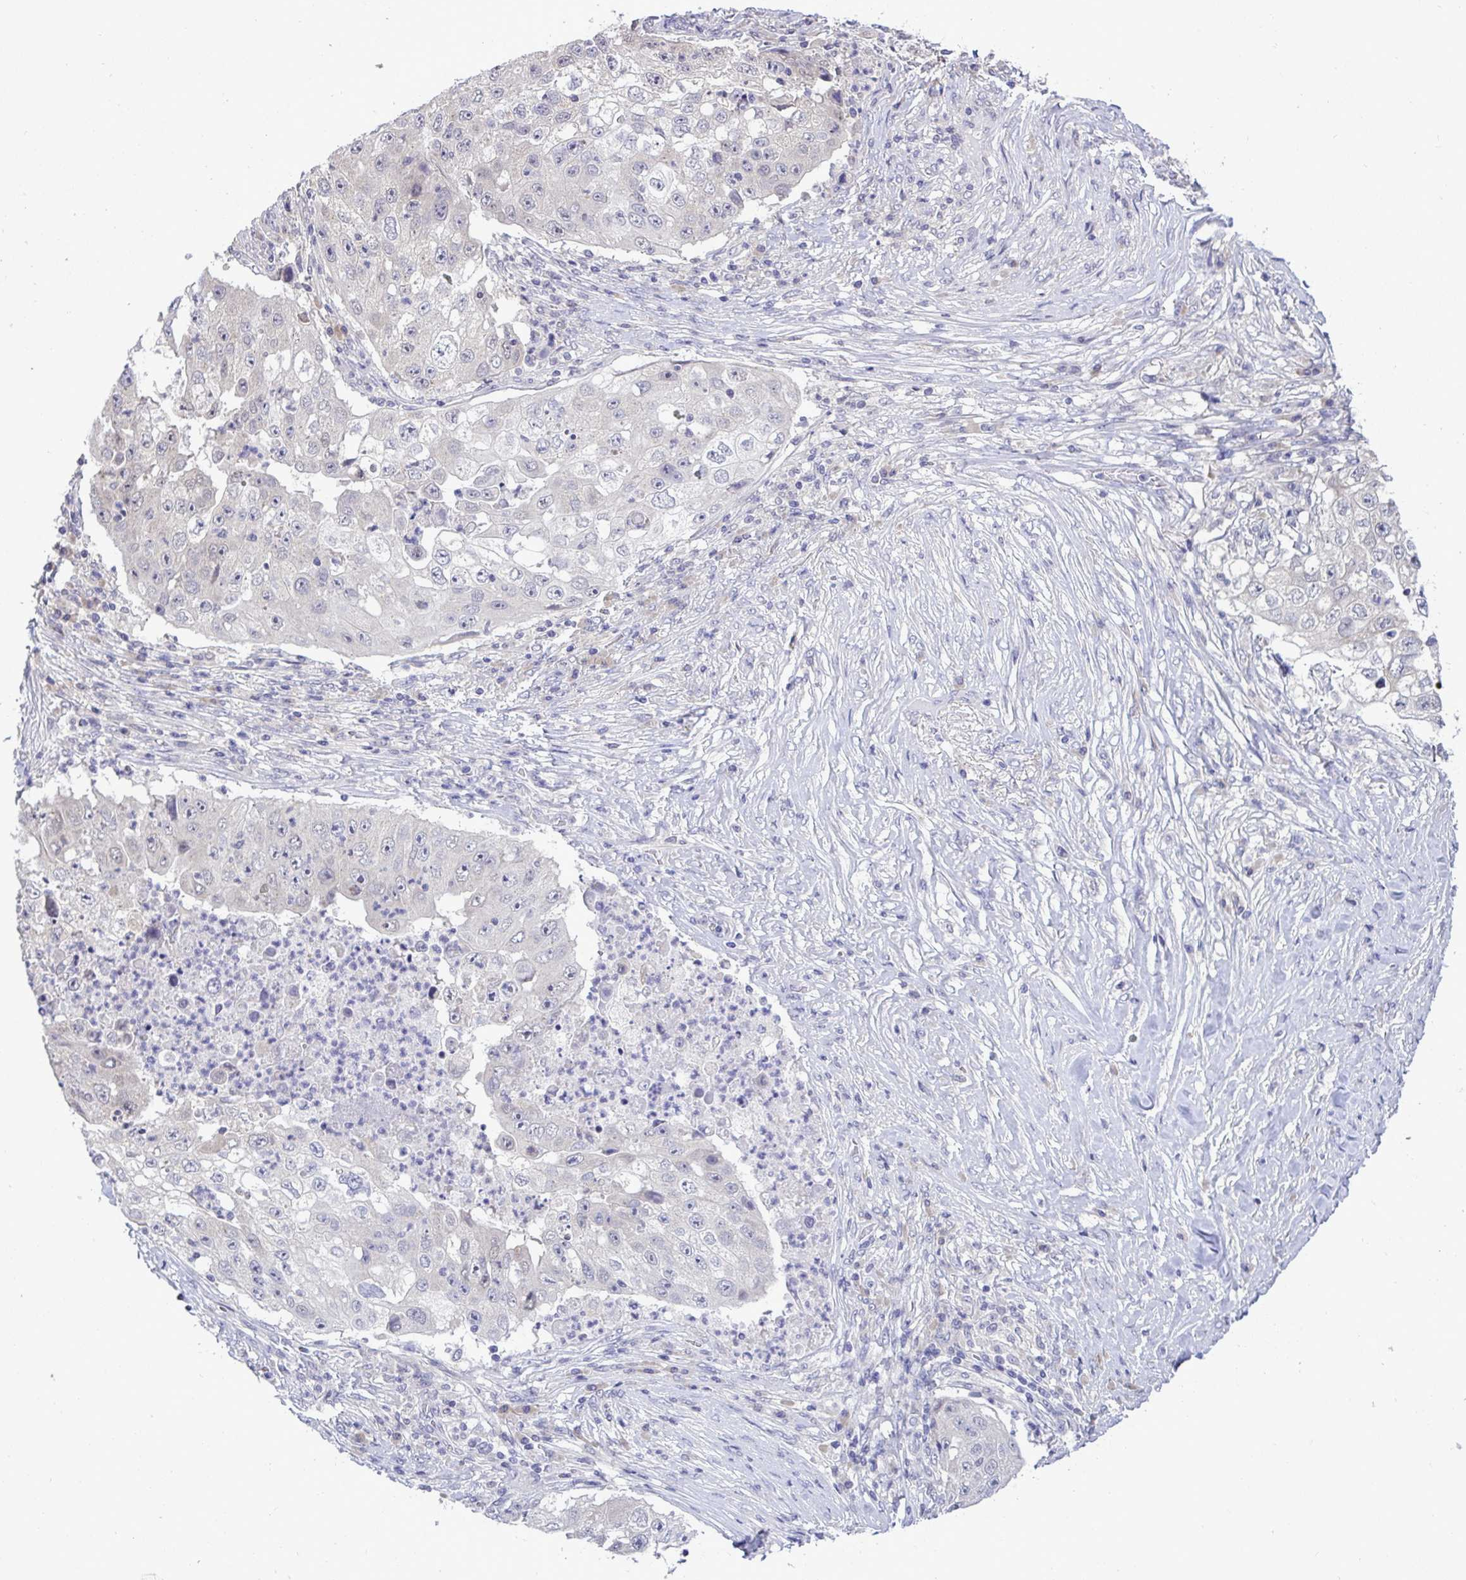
{"staining": {"intensity": "negative", "quantity": "none", "location": "none"}, "tissue": "lung cancer", "cell_type": "Tumor cells", "image_type": "cancer", "snomed": [{"axis": "morphology", "description": "Squamous cell carcinoma, NOS"}, {"axis": "topography", "description": "Lung"}], "caption": "DAB immunohistochemical staining of human lung squamous cell carcinoma reveals no significant expression in tumor cells.", "gene": "TMEM41A", "patient": {"sex": "male", "age": 64}}